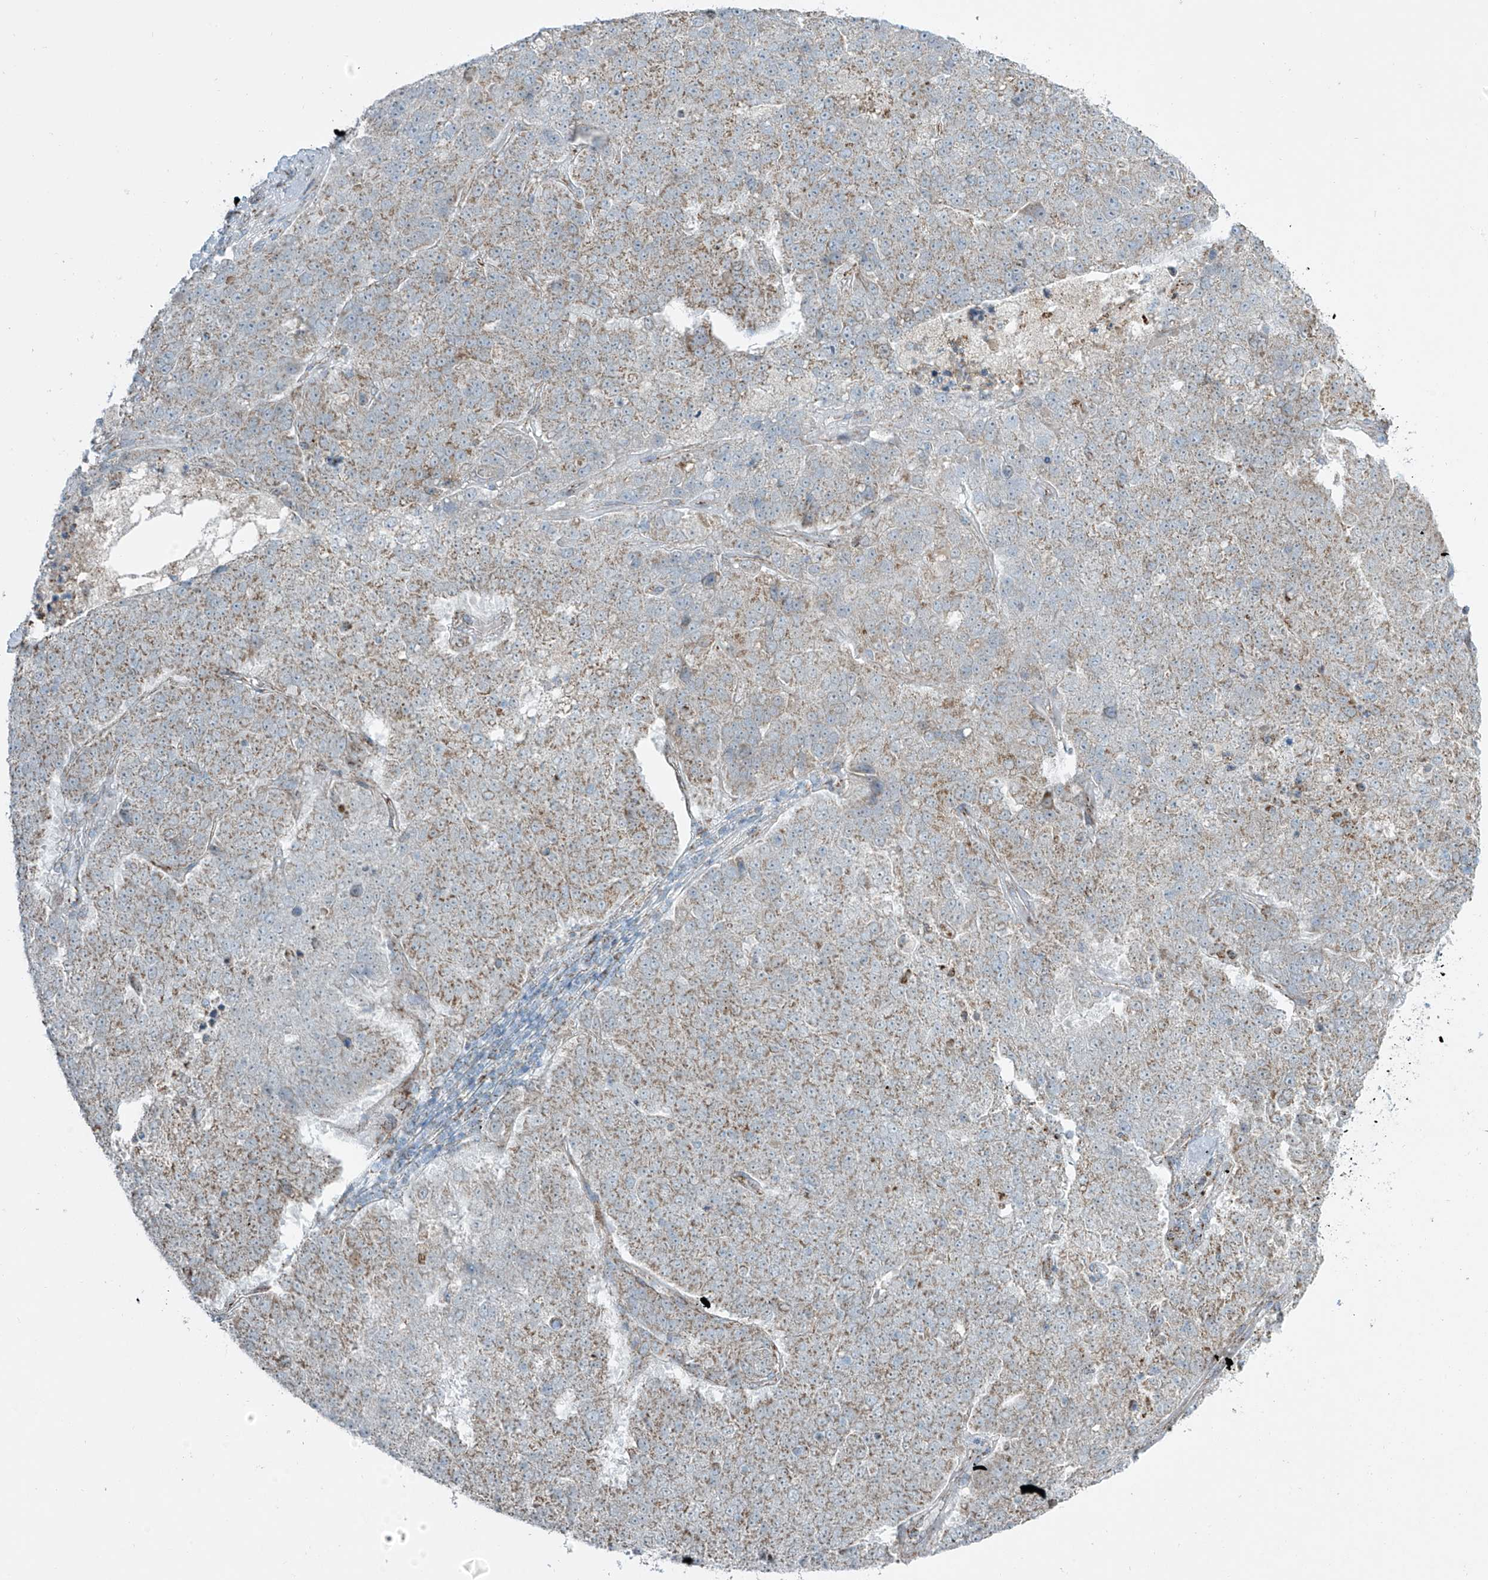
{"staining": {"intensity": "weak", "quantity": "25%-75%", "location": "cytoplasmic/membranous"}, "tissue": "pancreatic cancer", "cell_type": "Tumor cells", "image_type": "cancer", "snomed": [{"axis": "morphology", "description": "Adenocarcinoma, NOS"}, {"axis": "topography", "description": "Pancreas"}], "caption": "This histopathology image shows adenocarcinoma (pancreatic) stained with immunohistochemistry (IHC) to label a protein in brown. The cytoplasmic/membranous of tumor cells show weak positivity for the protein. Nuclei are counter-stained blue.", "gene": "SMDT1", "patient": {"sex": "female", "age": 61}}